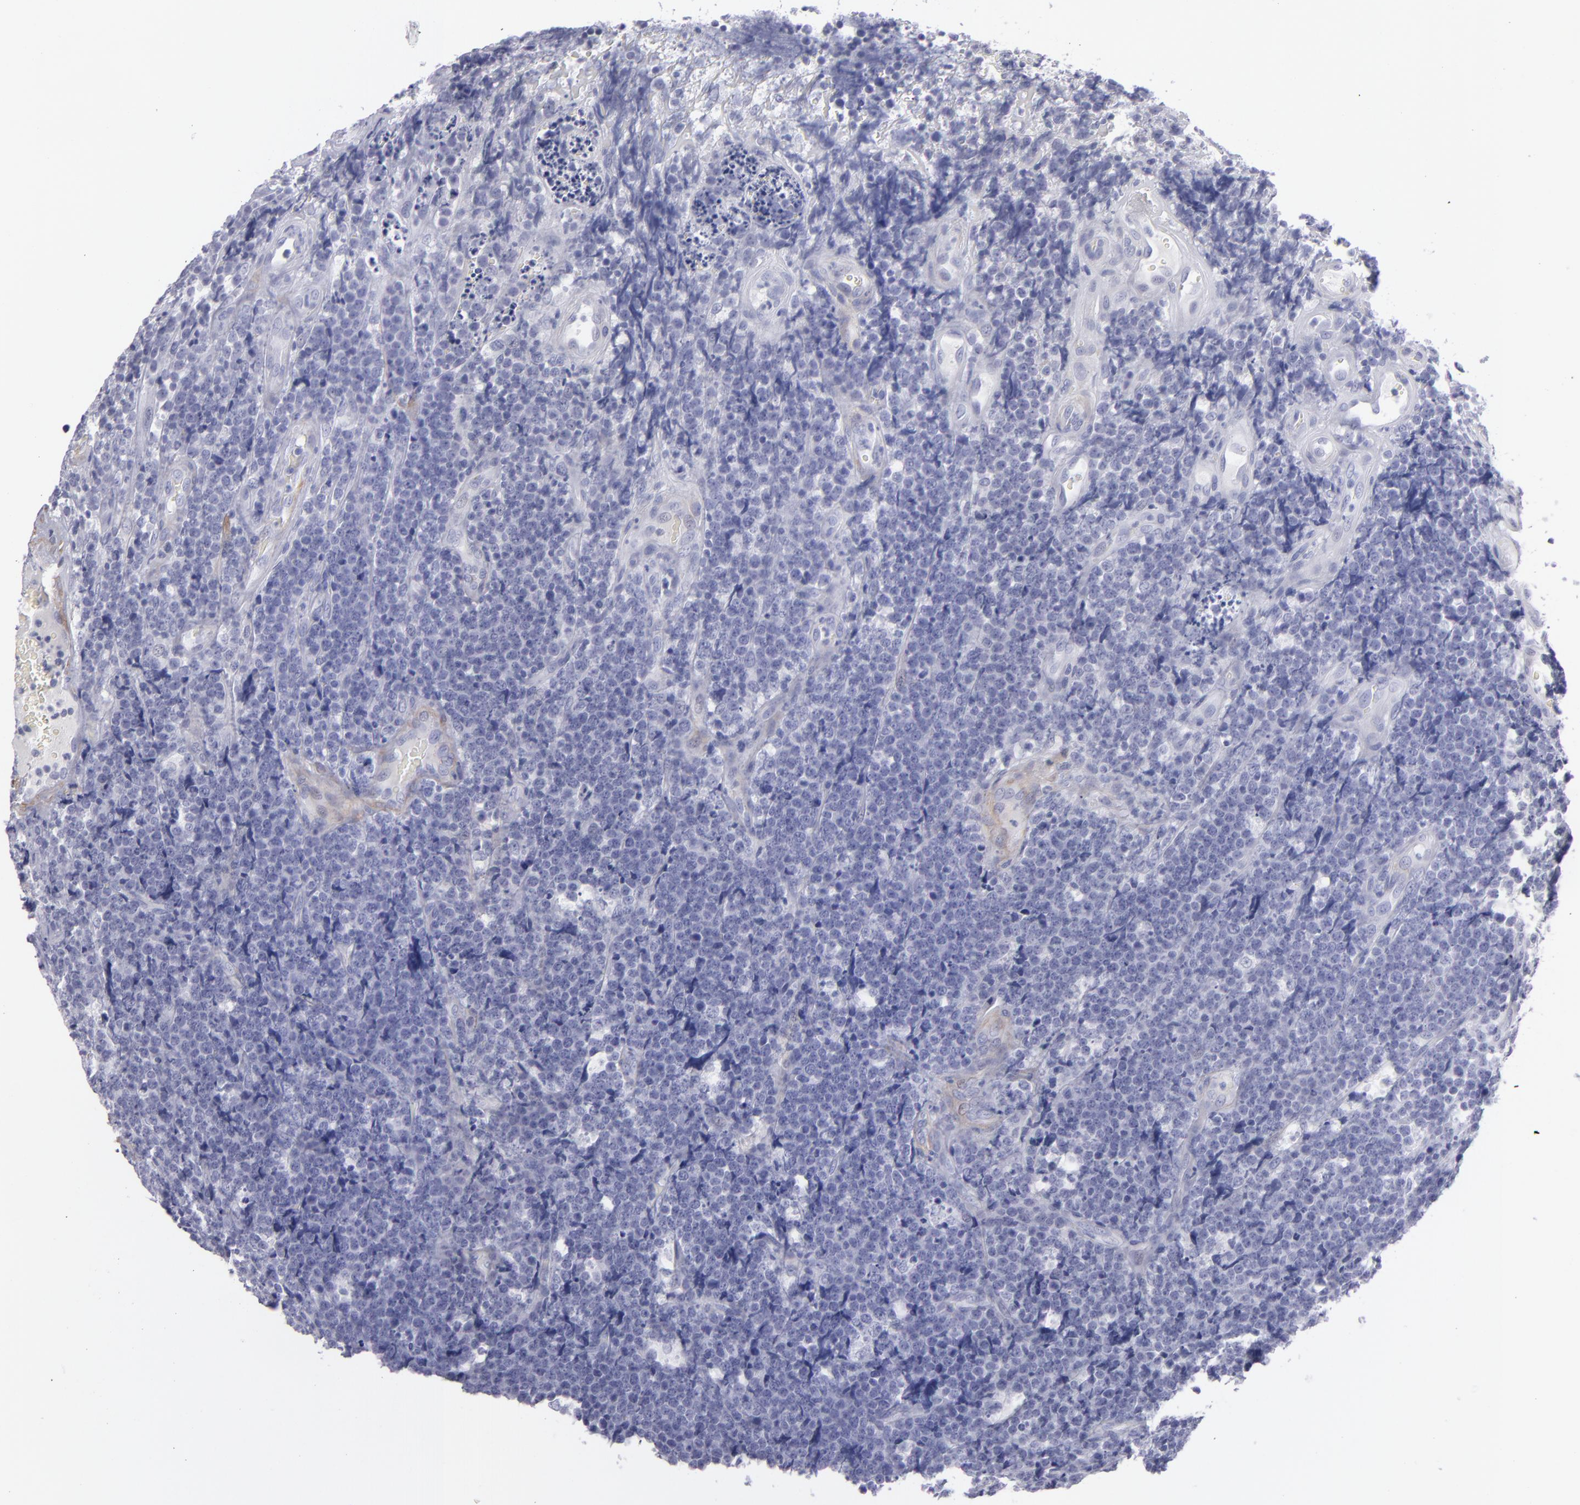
{"staining": {"intensity": "negative", "quantity": "none", "location": "none"}, "tissue": "lymphoma", "cell_type": "Tumor cells", "image_type": "cancer", "snomed": [{"axis": "morphology", "description": "Malignant lymphoma, non-Hodgkin's type, High grade"}, {"axis": "topography", "description": "Small intestine"}, {"axis": "topography", "description": "Colon"}], "caption": "Immunohistochemical staining of human lymphoma displays no significant expression in tumor cells.", "gene": "MYH11", "patient": {"sex": "male", "age": 8}}